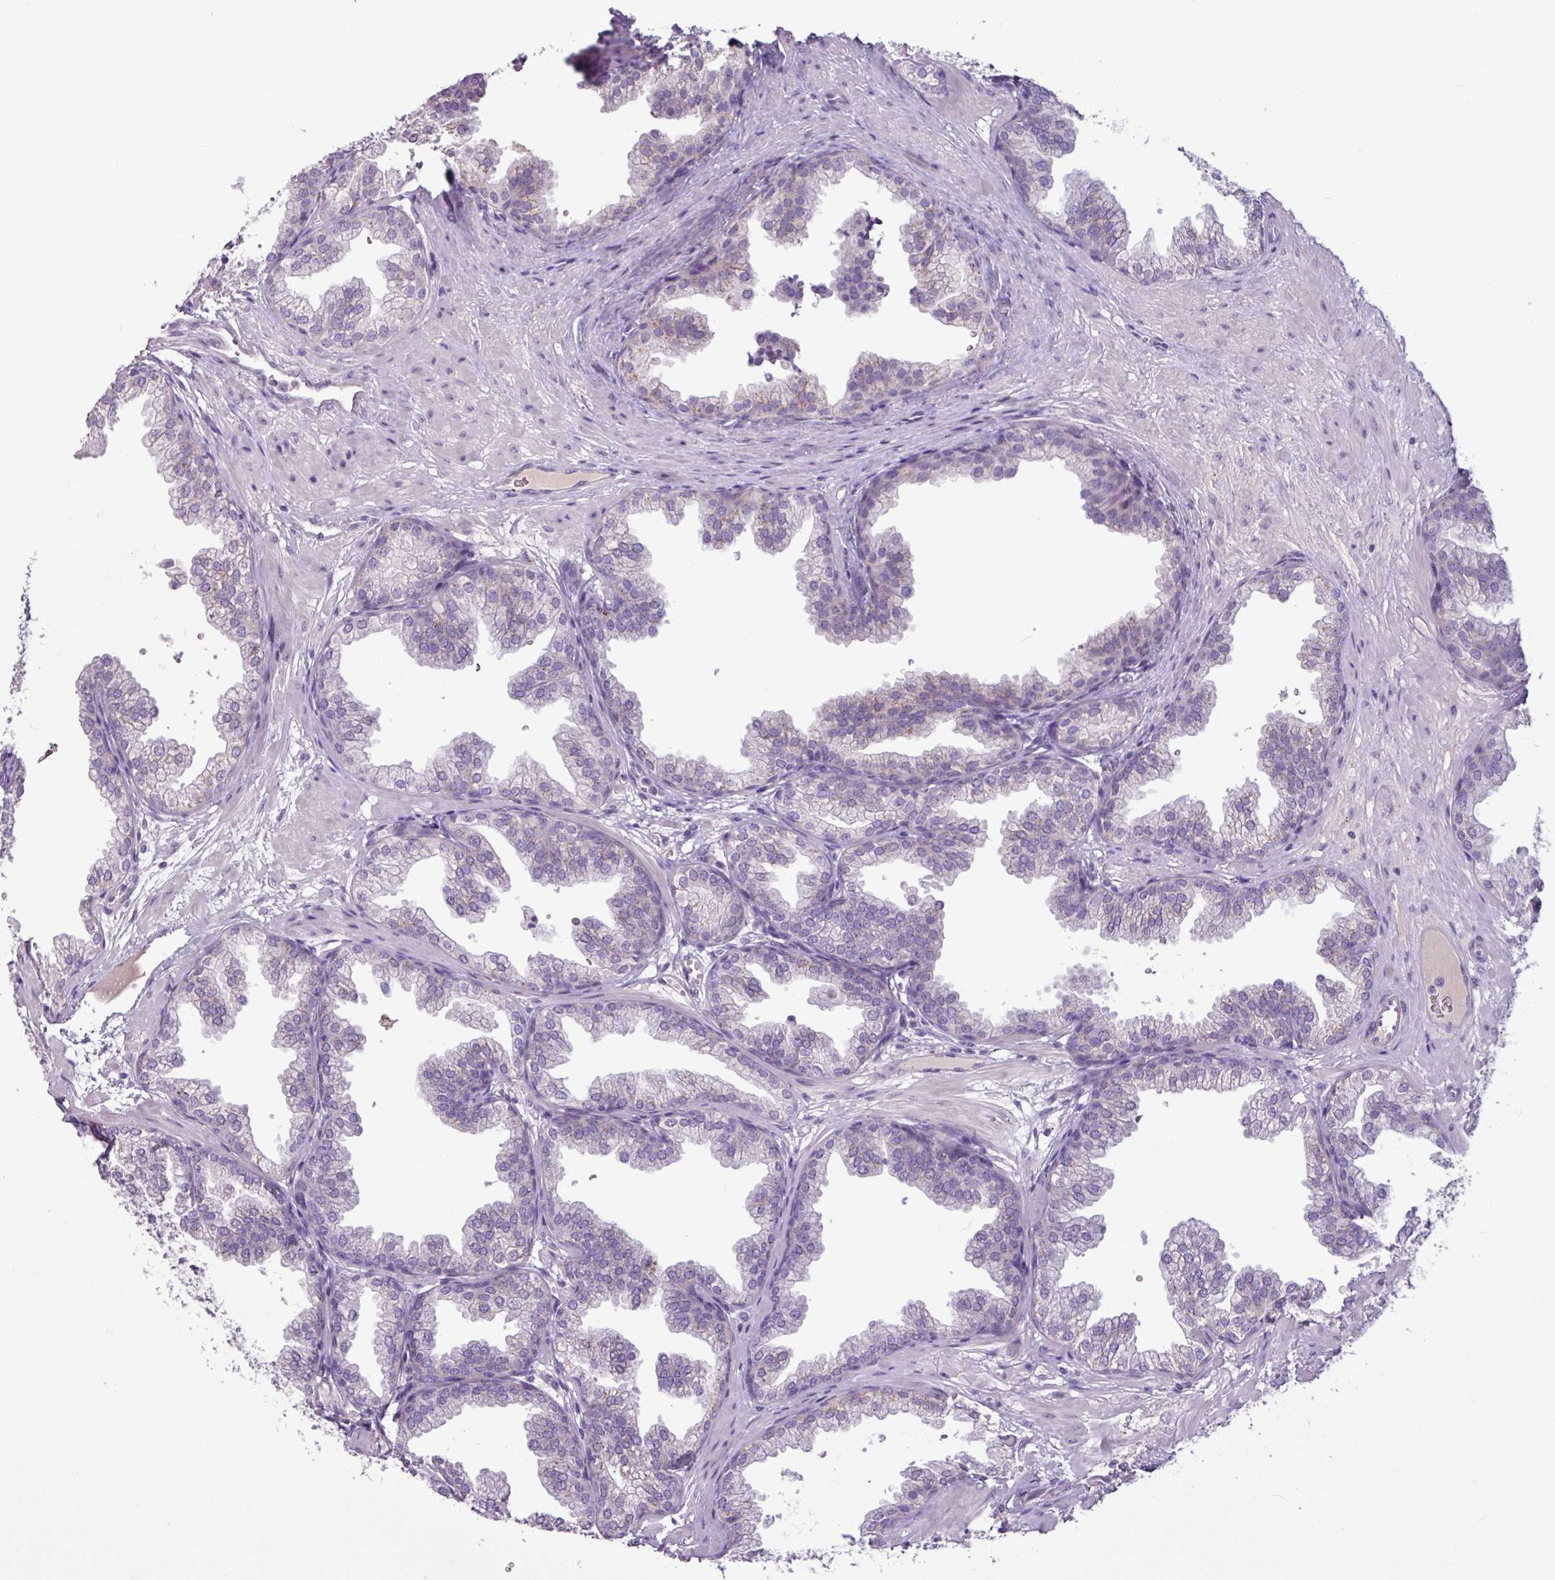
{"staining": {"intensity": "weak", "quantity": "25%-75%", "location": "cytoplasmic/membranous"}, "tissue": "prostate", "cell_type": "Glandular cells", "image_type": "normal", "snomed": [{"axis": "morphology", "description": "Normal tissue, NOS"}, {"axis": "topography", "description": "Prostate"}], "caption": "A histopathology image of human prostate stained for a protein demonstrates weak cytoplasmic/membranous brown staining in glandular cells.", "gene": "C4A", "patient": {"sex": "male", "age": 37}}